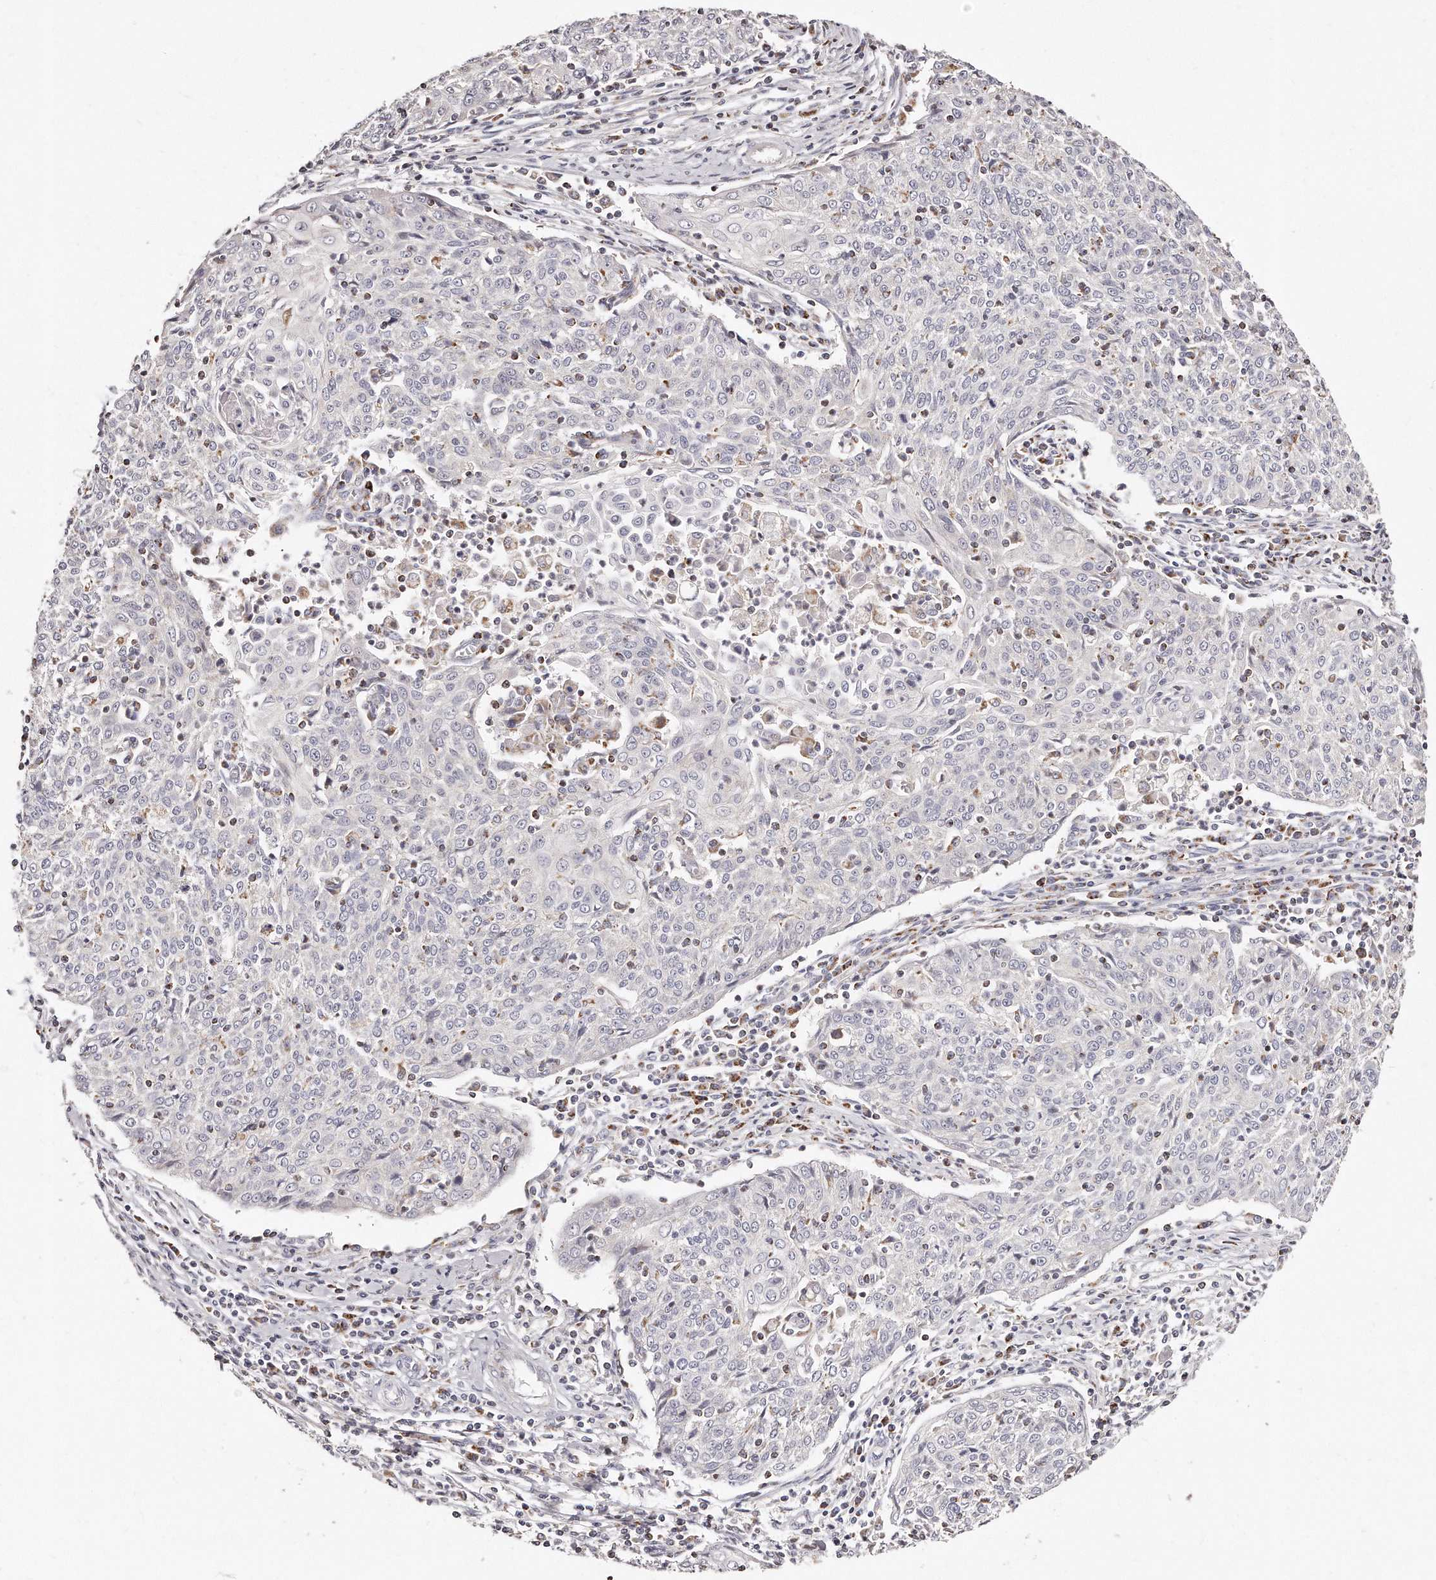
{"staining": {"intensity": "negative", "quantity": "none", "location": "none"}, "tissue": "cervical cancer", "cell_type": "Tumor cells", "image_type": "cancer", "snomed": [{"axis": "morphology", "description": "Squamous cell carcinoma, NOS"}, {"axis": "topography", "description": "Cervix"}], "caption": "Tumor cells are negative for brown protein staining in cervical cancer (squamous cell carcinoma).", "gene": "RTKN", "patient": {"sex": "female", "age": 48}}